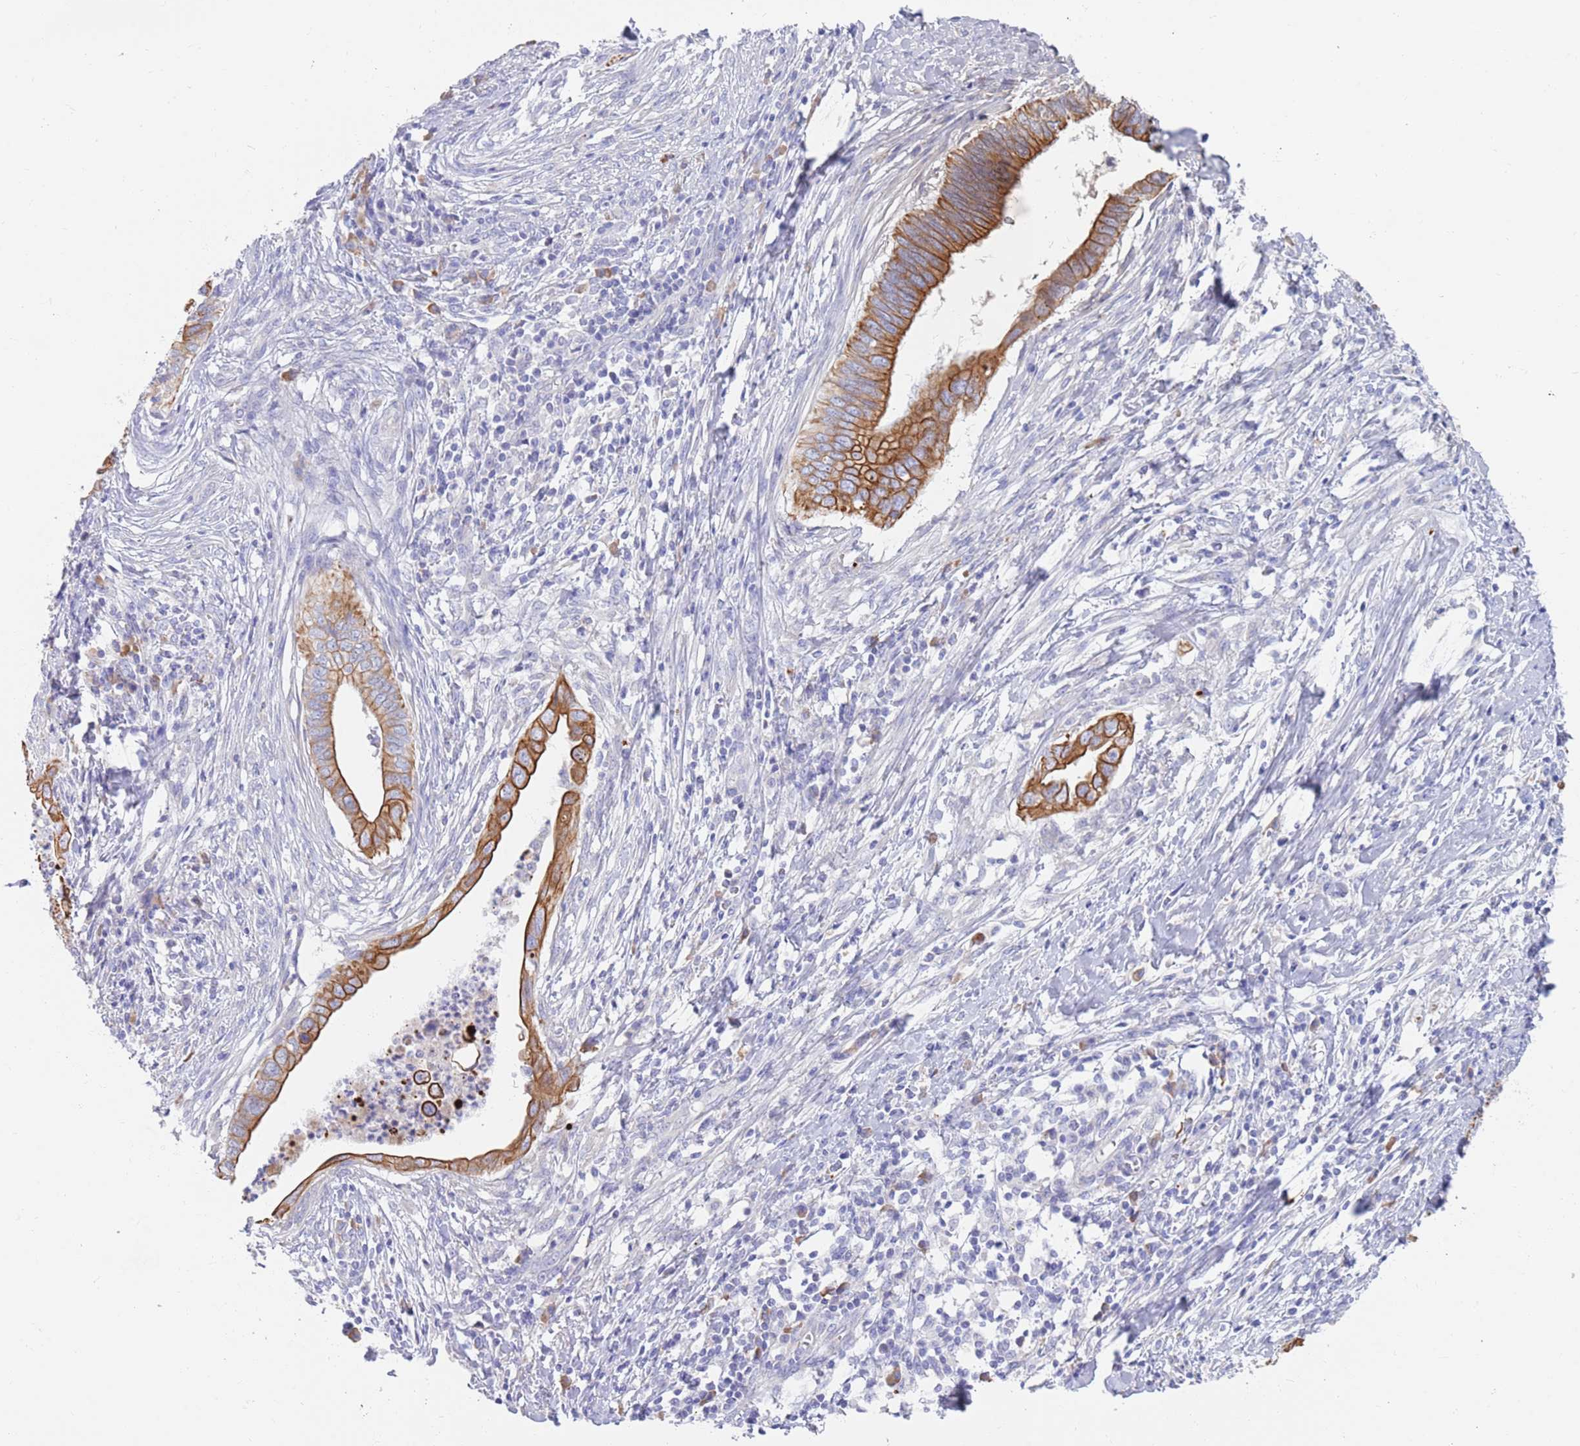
{"staining": {"intensity": "strong", "quantity": "25%-75%", "location": "cytoplasmic/membranous"}, "tissue": "cervical cancer", "cell_type": "Tumor cells", "image_type": "cancer", "snomed": [{"axis": "morphology", "description": "Adenocarcinoma, NOS"}, {"axis": "topography", "description": "Cervix"}], "caption": "The histopathology image shows immunohistochemical staining of adenocarcinoma (cervical). There is strong cytoplasmic/membranous positivity is seen in approximately 25%-75% of tumor cells.", "gene": "CCDC149", "patient": {"sex": "female", "age": 42}}